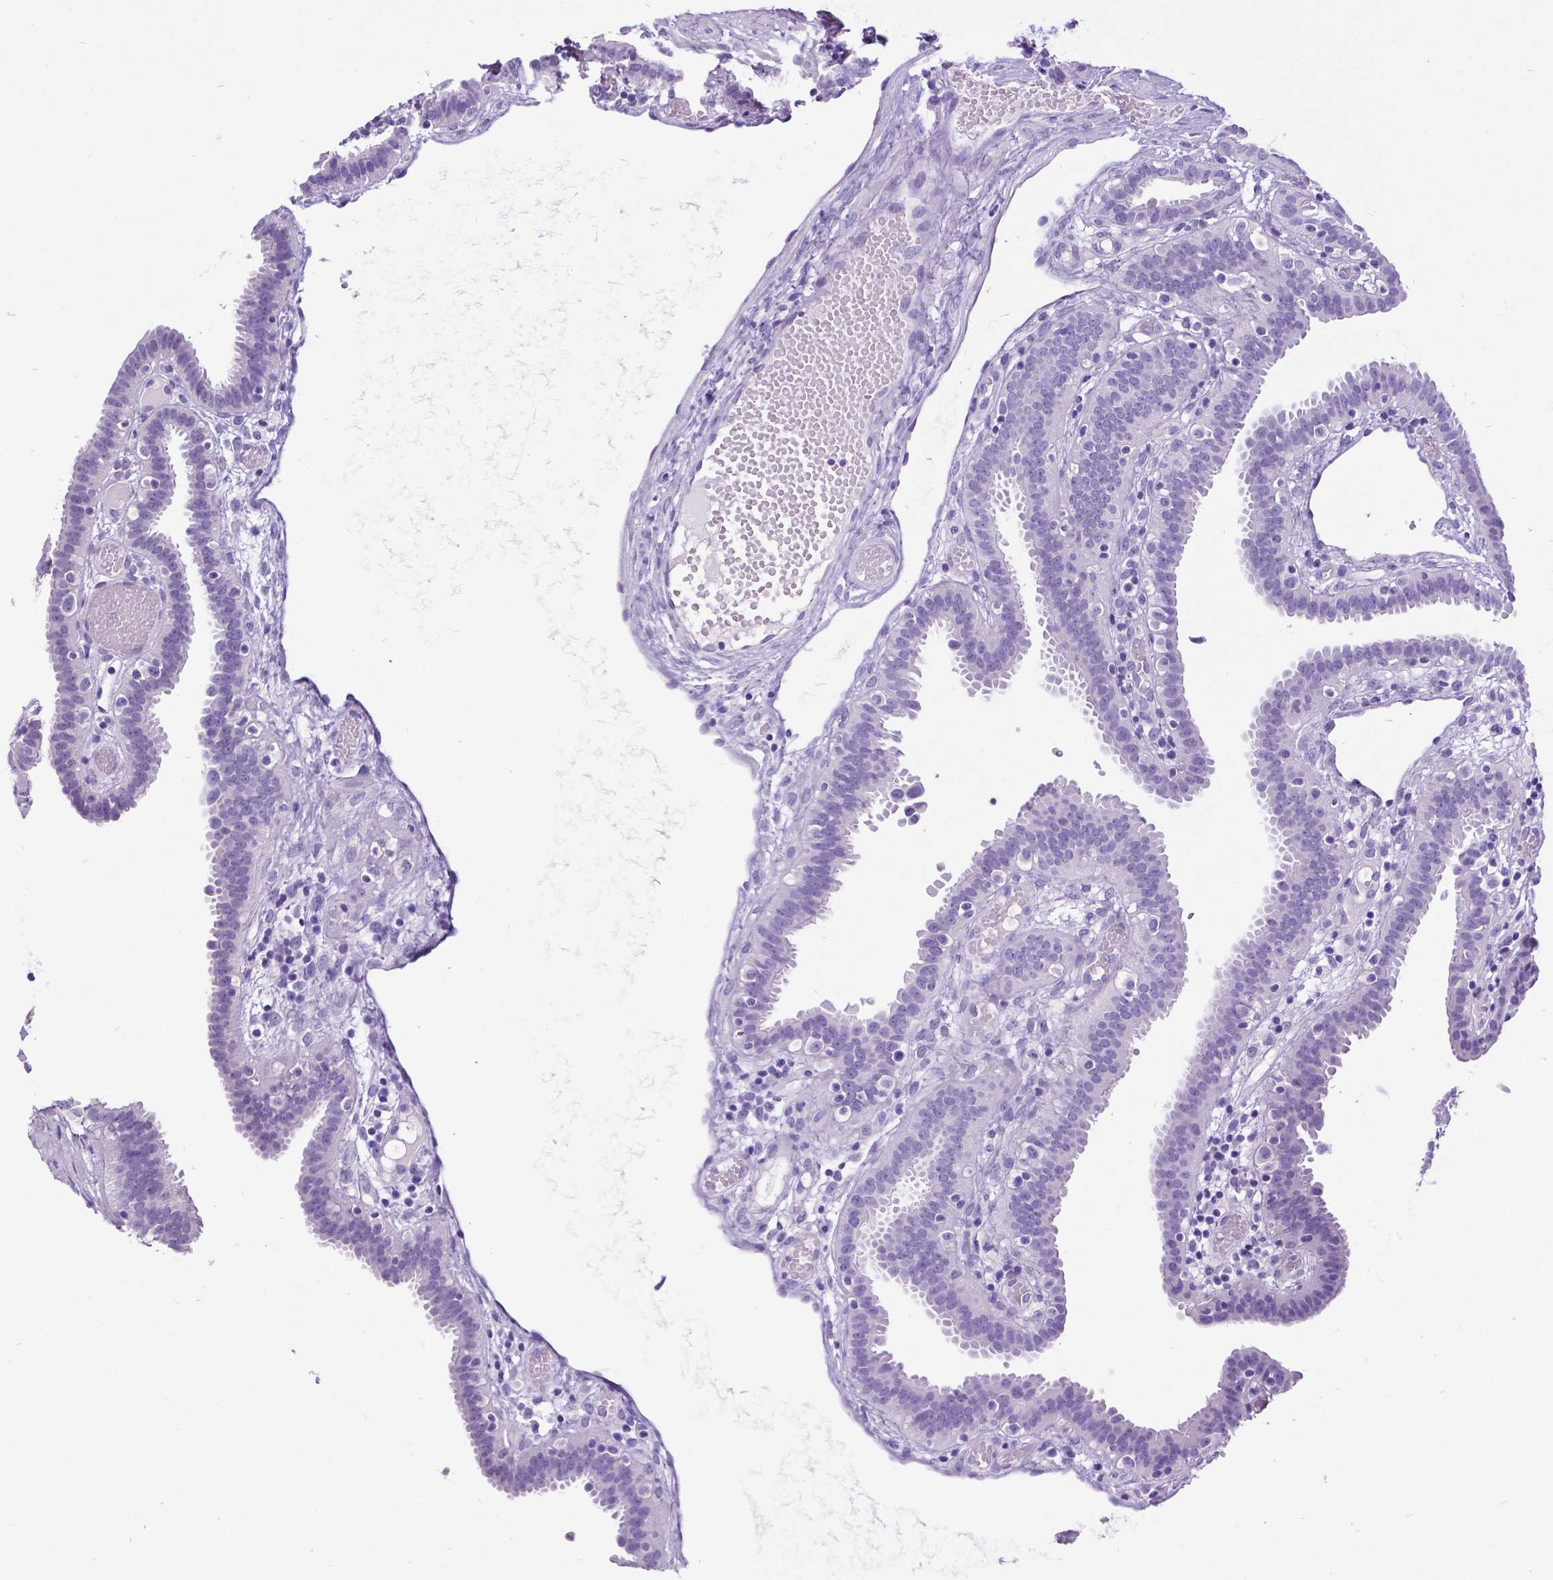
{"staining": {"intensity": "negative", "quantity": "none", "location": "none"}, "tissue": "fallopian tube", "cell_type": "Glandular cells", "image_type": "normal", "snomed": [{"axis": "morphology", "description": "Normal tissue, NOS"}, {"axis": "topography", "description": "Fallopian tube"}], "caption": "IHC of normal fallopian tube displays no expression in glandular cells.", "gene": "SATB2", "patient": {"sex": "female", "age": 37}}